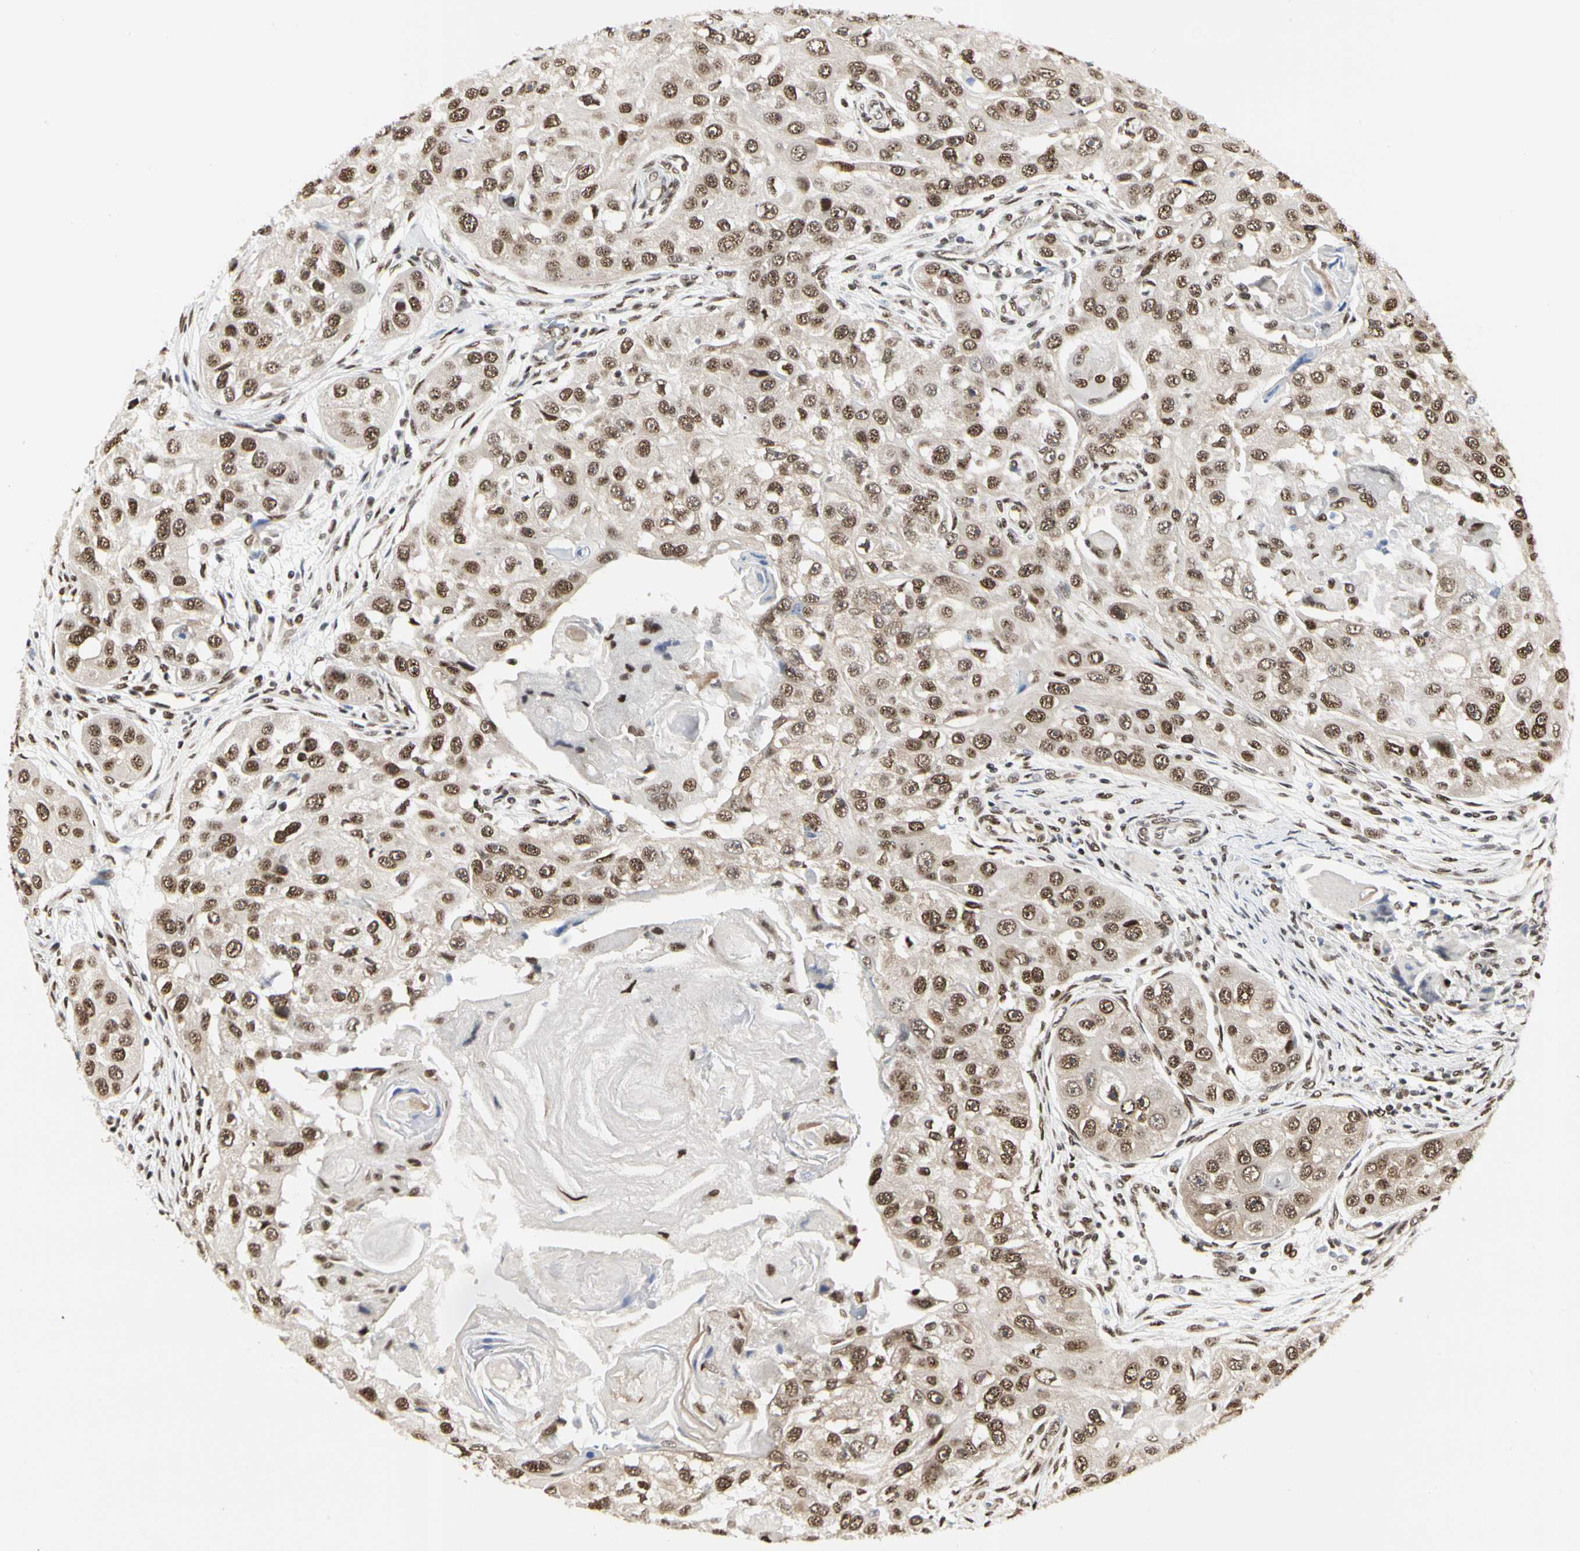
{"staining": {"intensity": "moderate", "quantity": ">75%", "location": "nuclear"}, "tissue": "head and neck cancer", "cell_type": "Tumor cells", "image_type": "cancer", "snomed": [{"axis": "morphology", "description": "Normal tissue, NOS"}, {"axis": "morphology", "description": "Squamous cell carcinoma, NOS"}, {"axis": "topography", "description": "Skeletal muscle"}, {"axis": "topography", "description": "Head-Neck"}], "caption": "Head and neck cancer (squamous cell carcinoma) tissue displays moderate nuclear expression in about >75% of tumor cells", "gene": "PRMT3", "patient": {"sex": "male", "age": 51}}